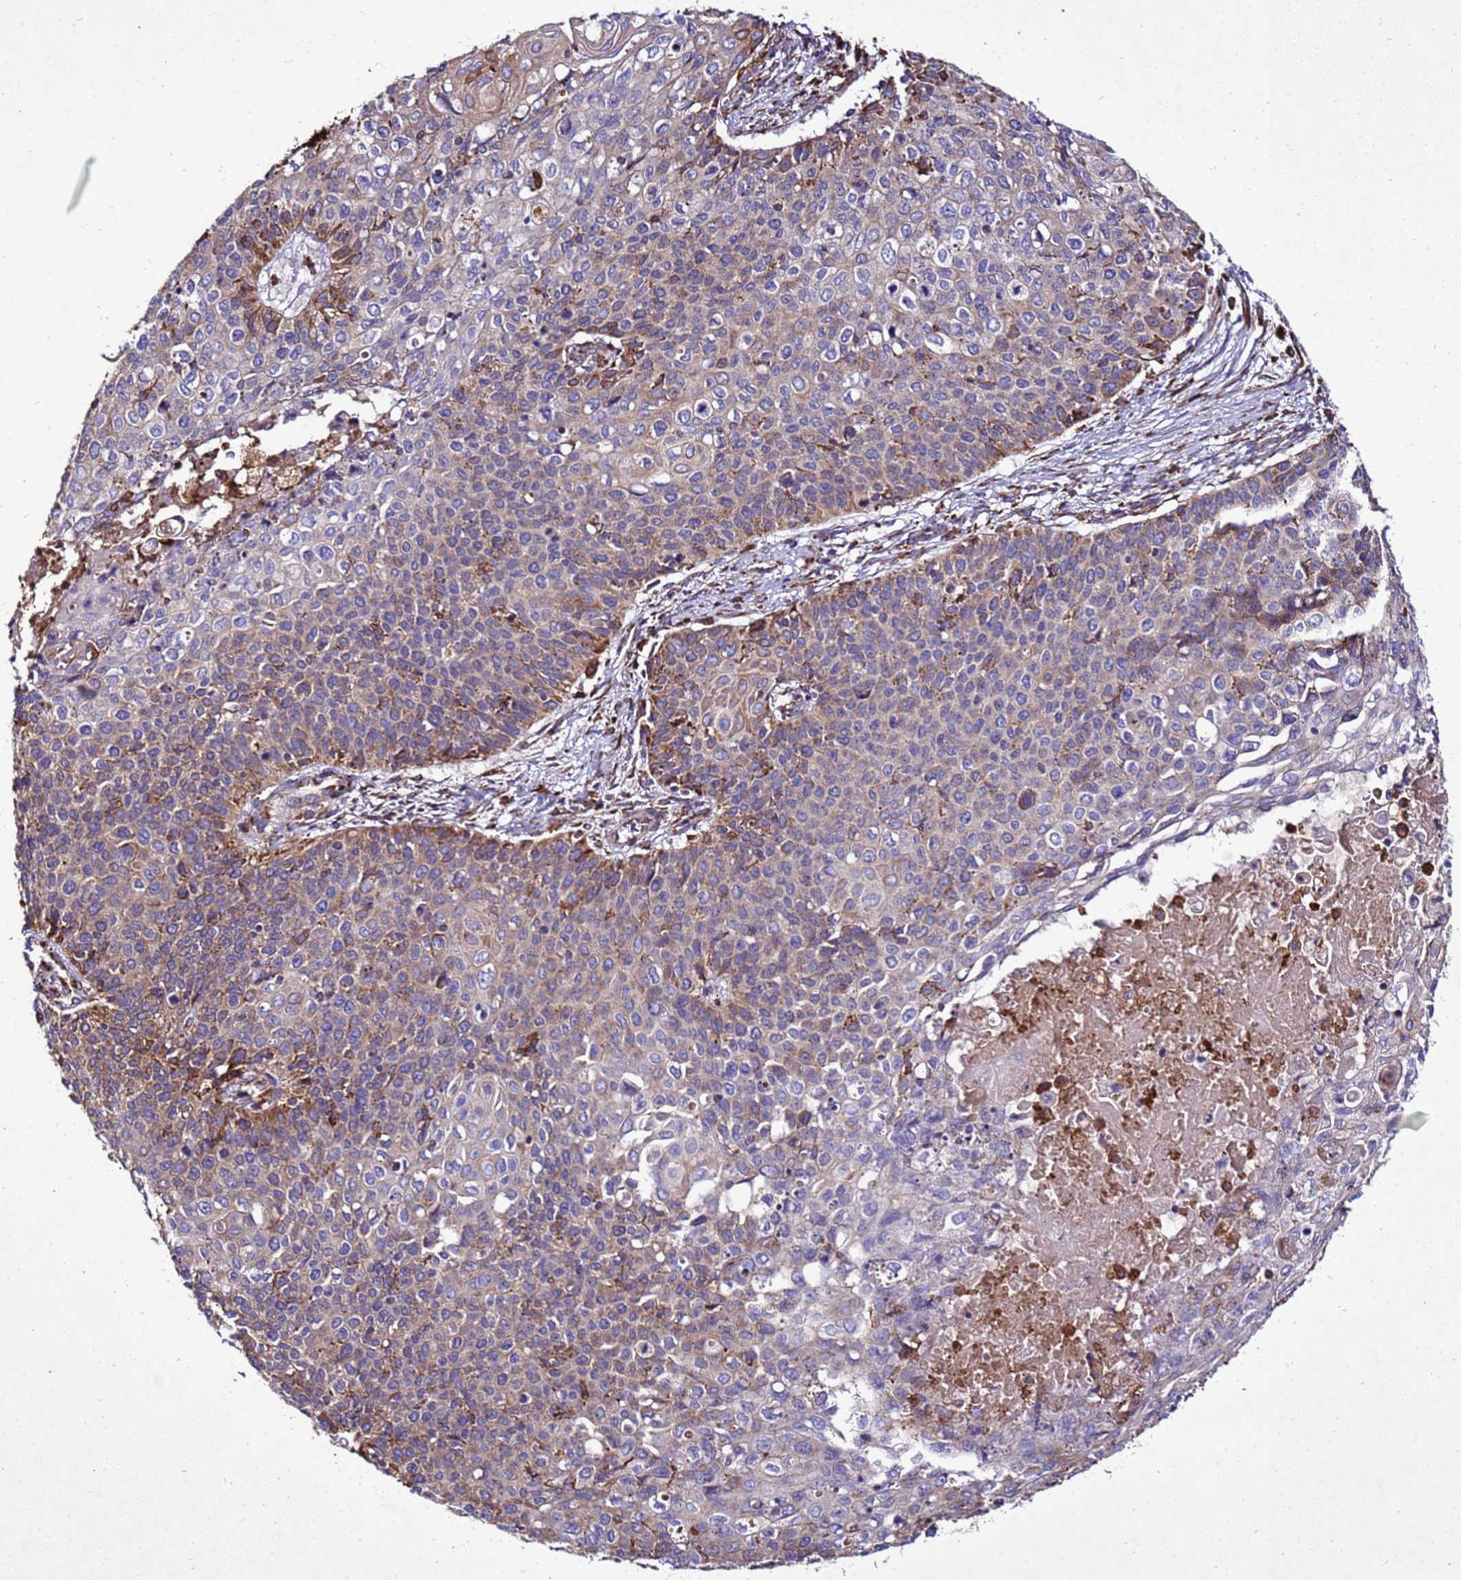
{"staining": {"intensity": "moderate", "quantity": "<25%", "location": "cytoplasmic/membranous"}, "tissue": "cervical cancer", "cell_type": "Tumor cells", "image_type": "cancer", "snomed": [{"axis": "morphology", "description": "Squamous cell carcinoma, NOS"}, {"axis": "topography", "description": "Cervix"}], "caption": "Tumor cells exhibit moderate cytoplasmic/membranous staining in approximately <25% of cells in cervical cancer. The protein is shown in brown color, while the nuclei are stained blue.", "gene": "ANTKMT", "patient": {"sex": "female", "age": 39}}